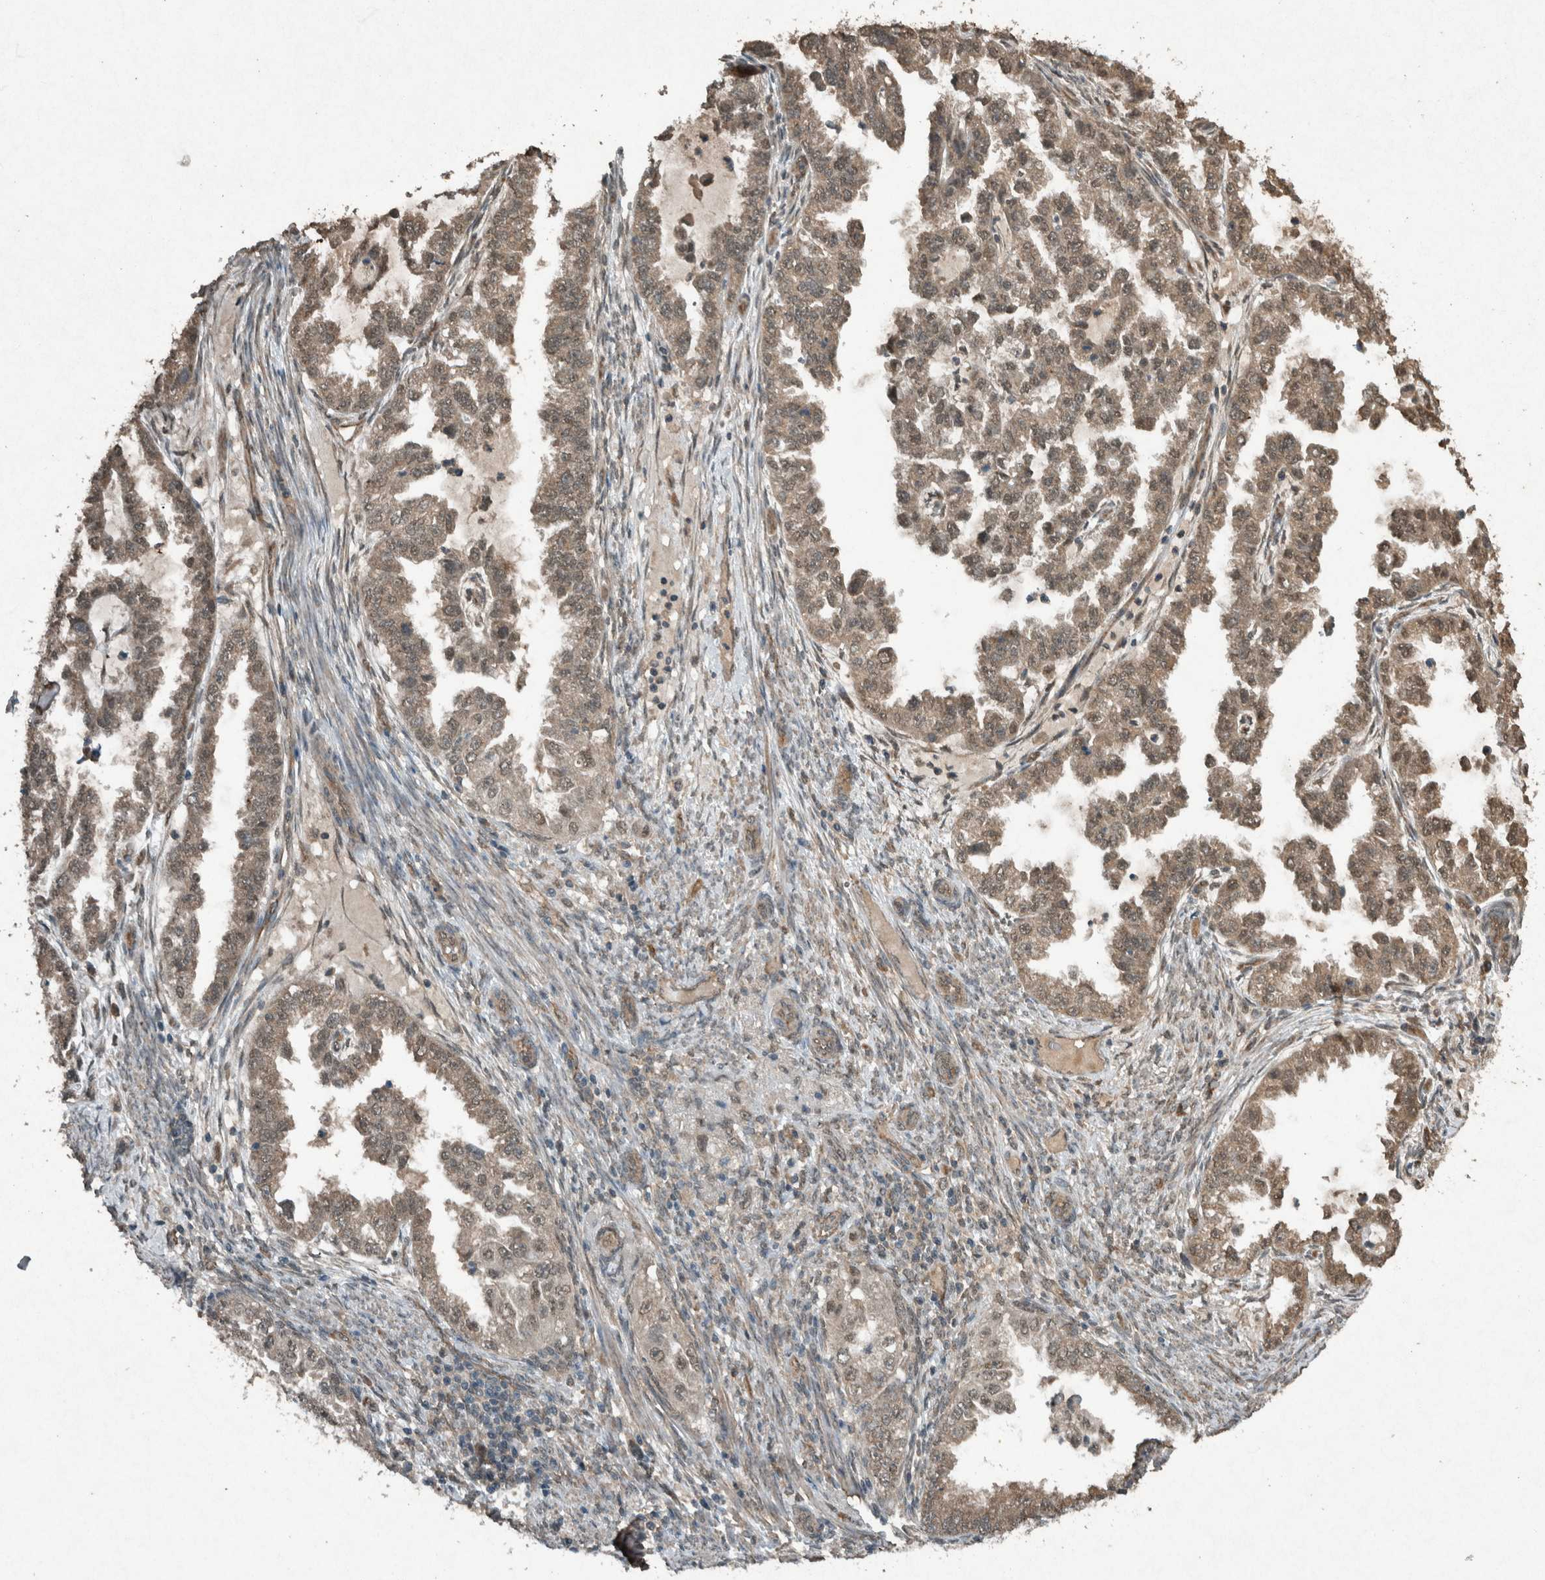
{"staining": {"intensity": "weak", "quantity": ">75%", "location": "cytoplasmic/membranous,nuclear"}, "tissue": "endometrial cancer", "cell_type": "Tumor cells", "image_type": "cancer", "snomed": [{"axis": "morphology", "description": "Adenocarcinoma, NOS"}, {"axis": "topography", "description": "Endometrium"}], "caption": "Adenocarcinoma (endometrial) stained with DAB (3,3'-diaminobenzidine) immunohistochemistry (IHC) displays low levels of weak cytoplasmic/membranous and nuclear expression in about >75% of tumor cells.", "gene": "ARHGEF12", "patient": {"sex": "female", "age": 85}}